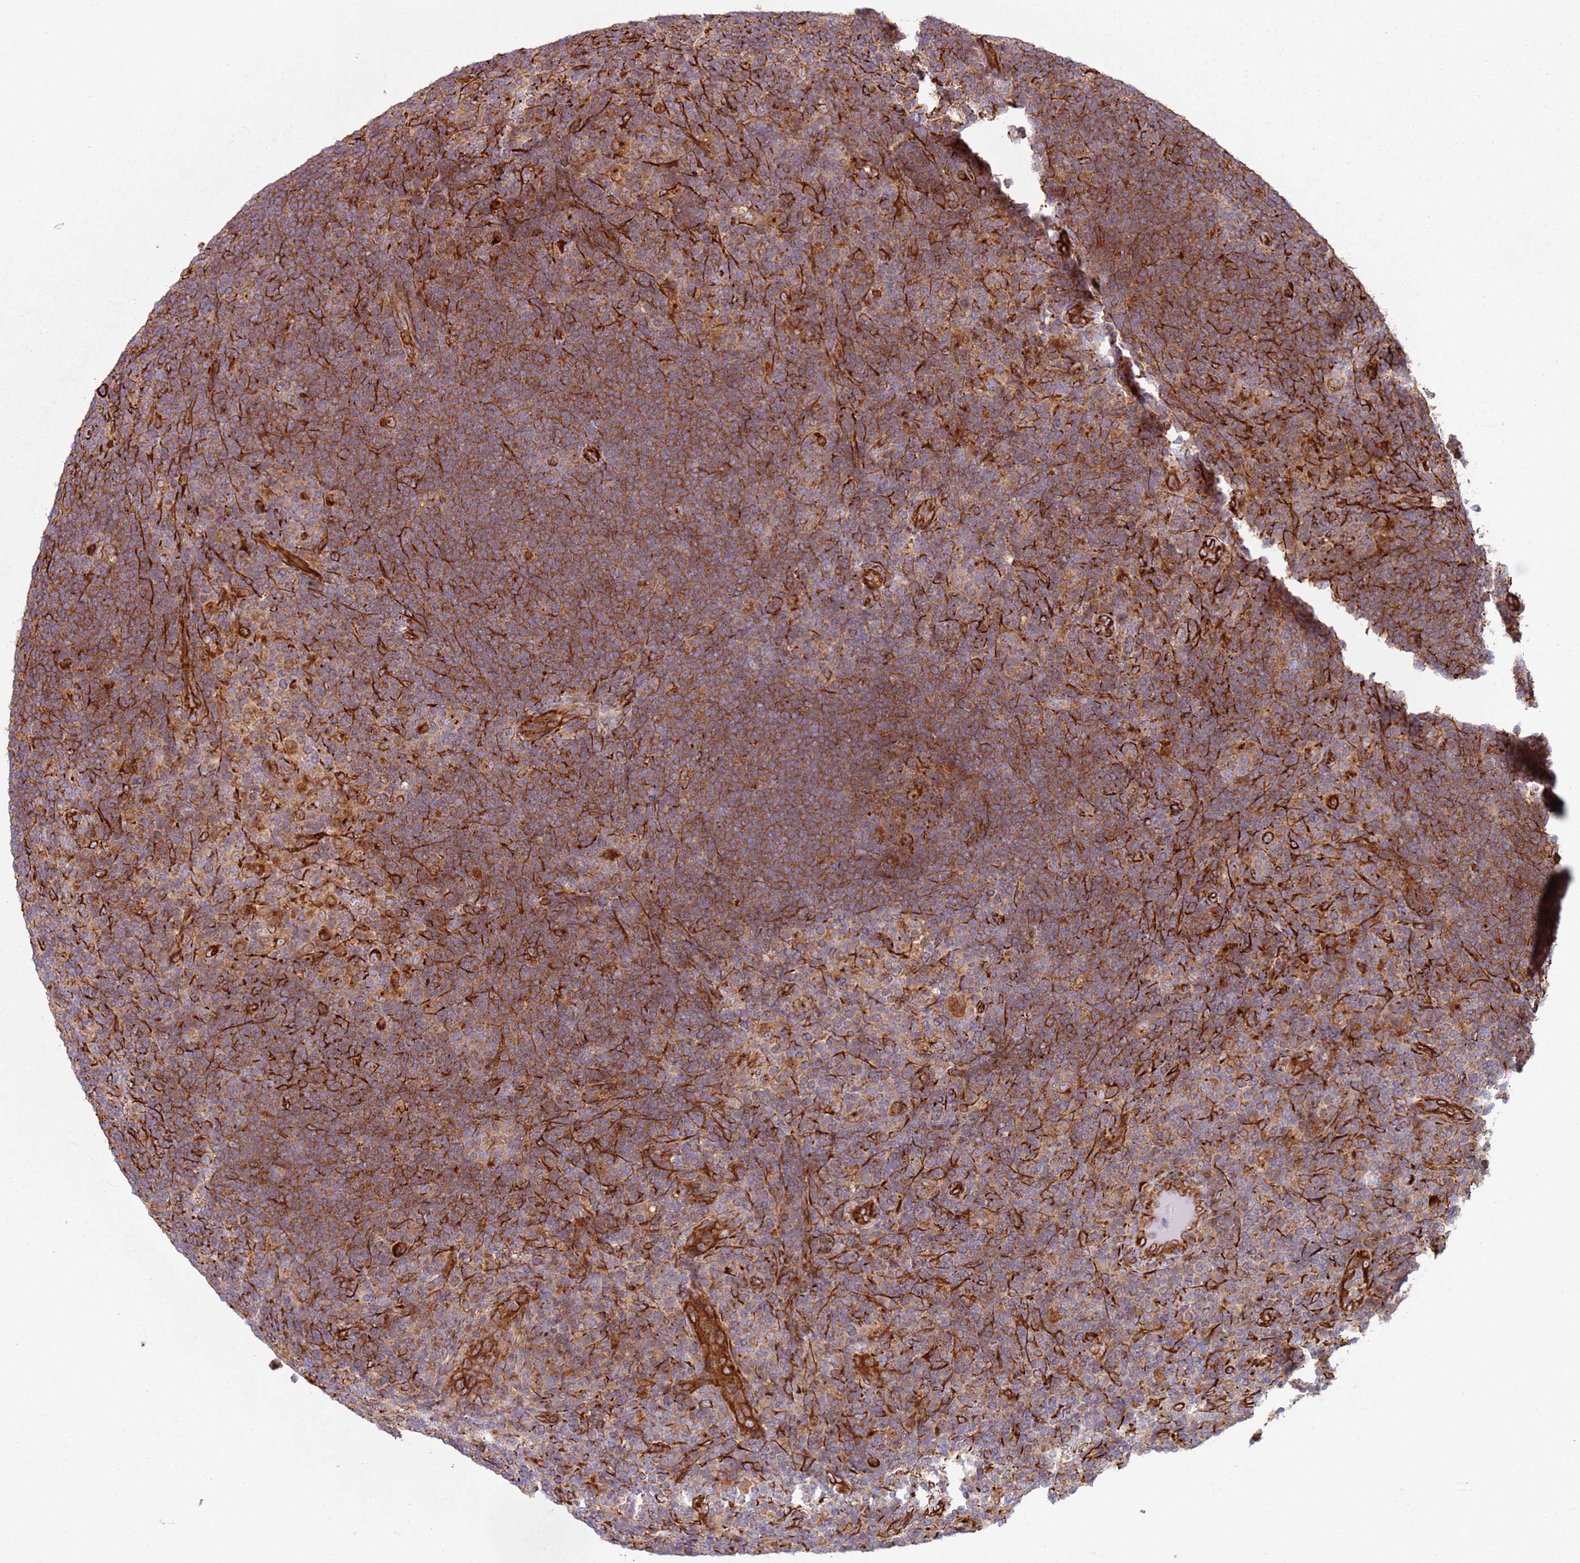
{"staining": {"intensity": "moderate", "quantity": ">75%", "location": "cytoplasmic/membranous"}, "tissue": "lymphoma", "cell_type": "Tumor cells", "image_type": "cancer", "snomed": [{"axis": "morphology", "description": "Hodgkin's disease, NOS"}, {"axis": "topography", "description": "Lymph node"}], "caption": "High-magnification brightfield microscopy of Hodgkin's disease stained with DAB (brown) and counterstained with hematoxylin (blue). tumor cells exhibit moderate cytoplasmic/membranous staining is identified in about>75% of cells.", "gene": "SNAPIN", "patient": {"sex": "female", "age": 57}}